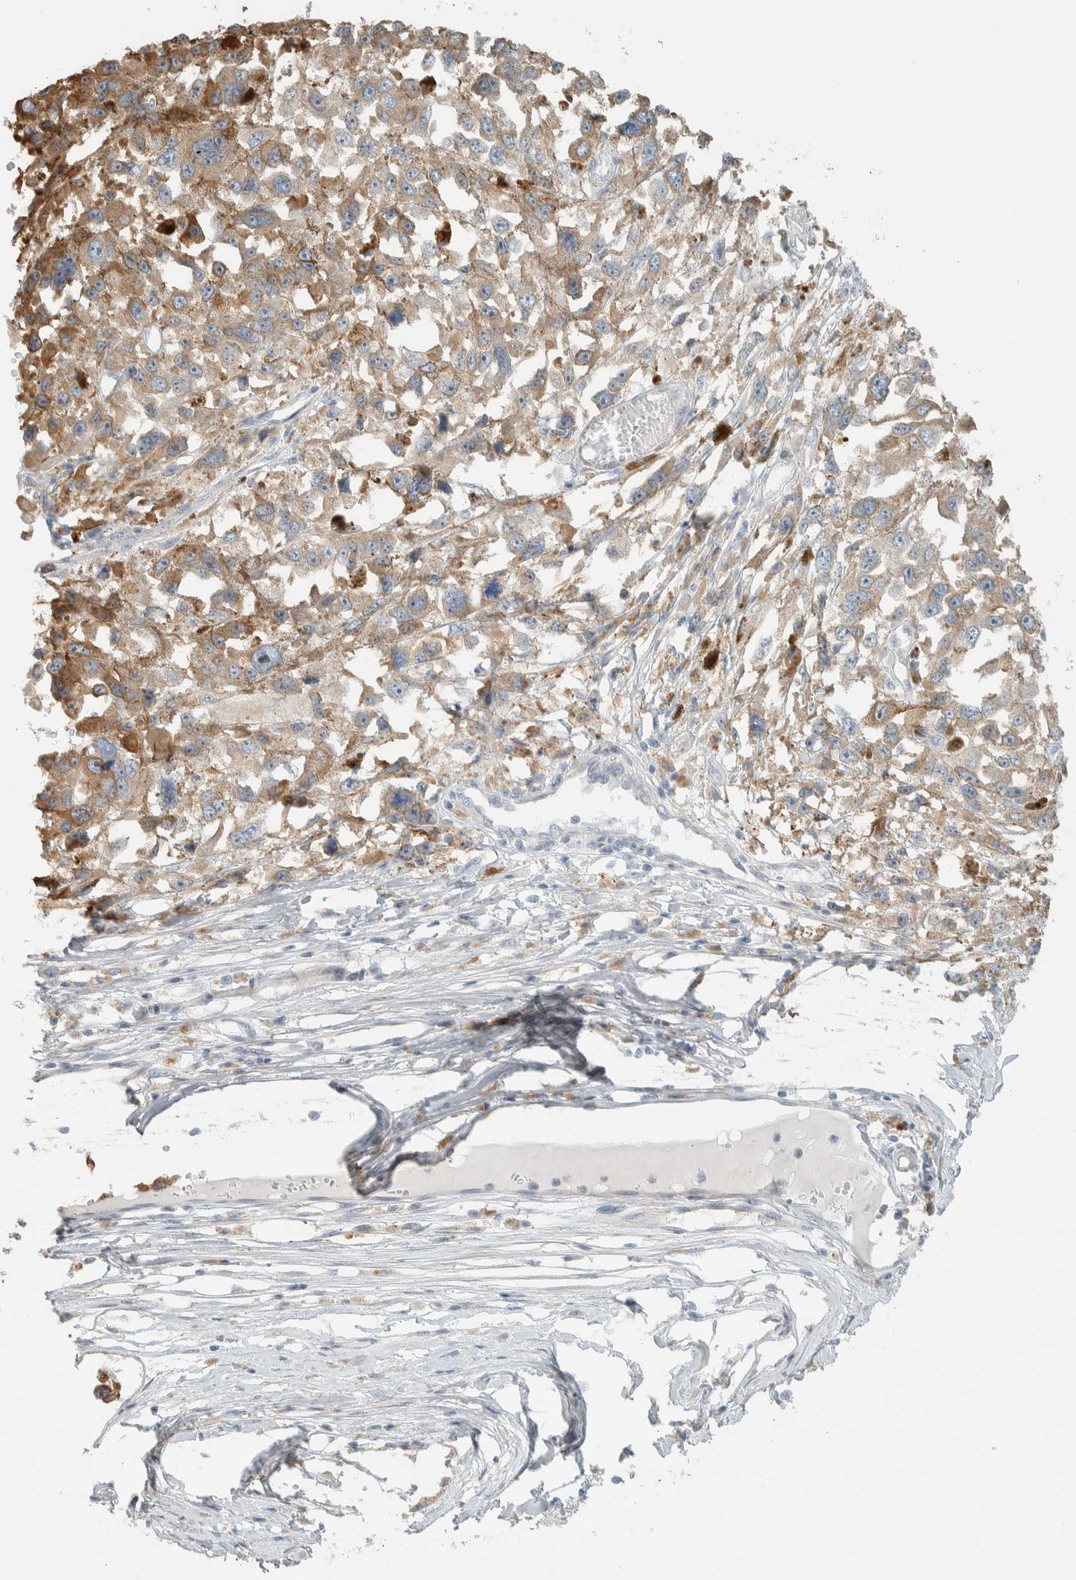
{"staining": {"intensity": "weak", "quantity": ">75%", "location": "cytoplasmic/membranous"}, "tissue": "melanoma", "cell_type": "Tumor cells", "image_type": "cancer", "snomed": [{"axis": "morphology", "description": "Malignant melanoma, Metastatic site"}, {"axis": "topography", "description": "Lymph node"}], "caption": "Tumor cells show low levels of weak cytoplasmic/membranous expression in approximately >75% of cells in human malignant melanoma (metastatic site). The protein of interest is shown in brown color, while the nuclei are stained blue.", "gene": "HGS", "patient": {"sex": "male", "age": 59}}